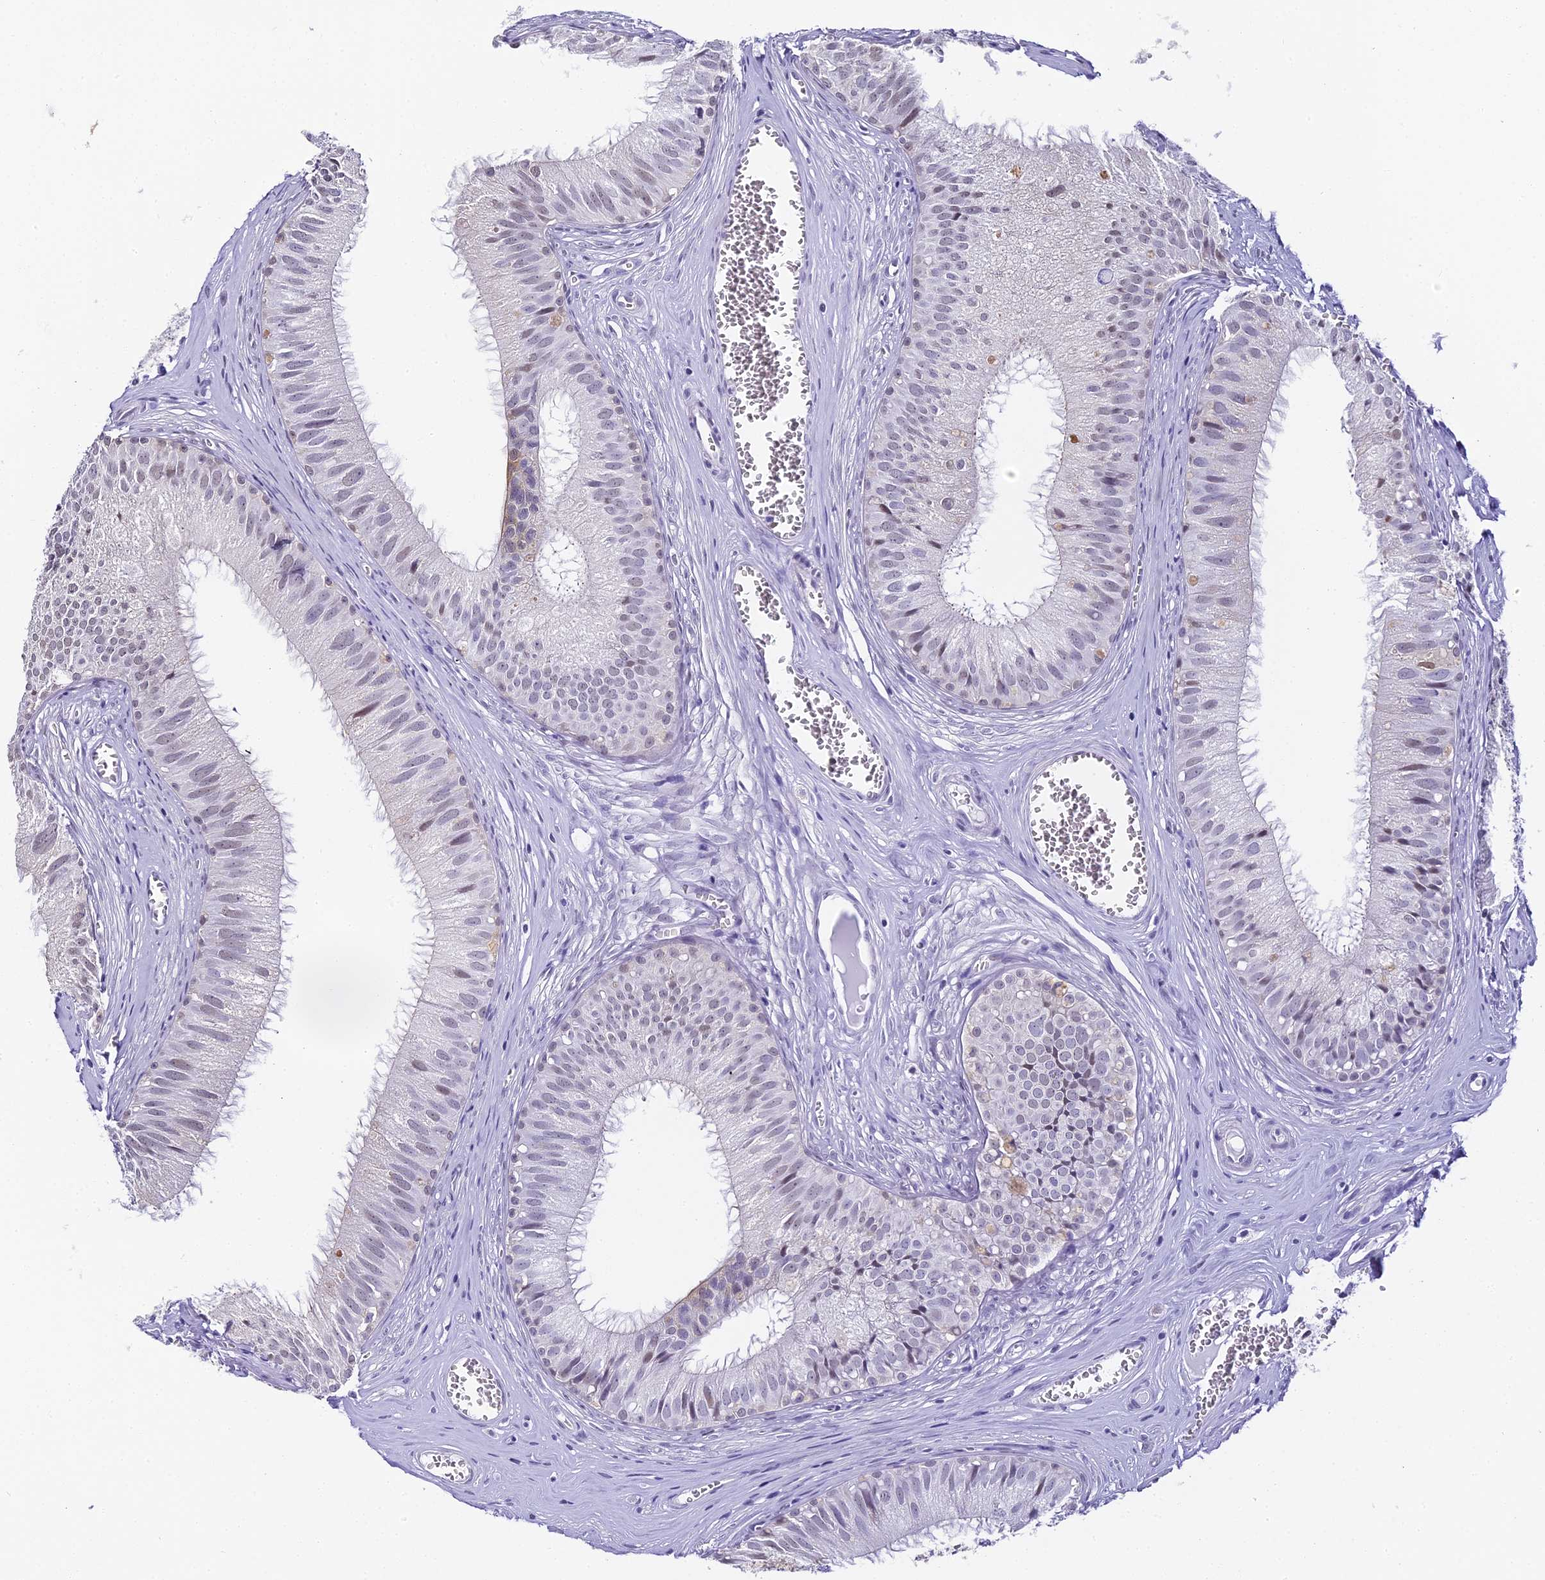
{"staining": {"intensity": "moderate", "quantity": "<25%", "location": "nuclear"}, "tissue": "epididymis", "cell_type": "Glandular cells", "image_type": "normal", "snomed": [{"axis": "morphology", "description": "Normal tissue, NOS"}, {"axis": "topography", "description": "Epididymis"}], "caption": "A low amount of moderate nuclear positivity is present in about <25% of glandular cells in unremarkable epididymis.", "gene": "ABHD14A", "patient": {"sex": "male", "age": 36}}